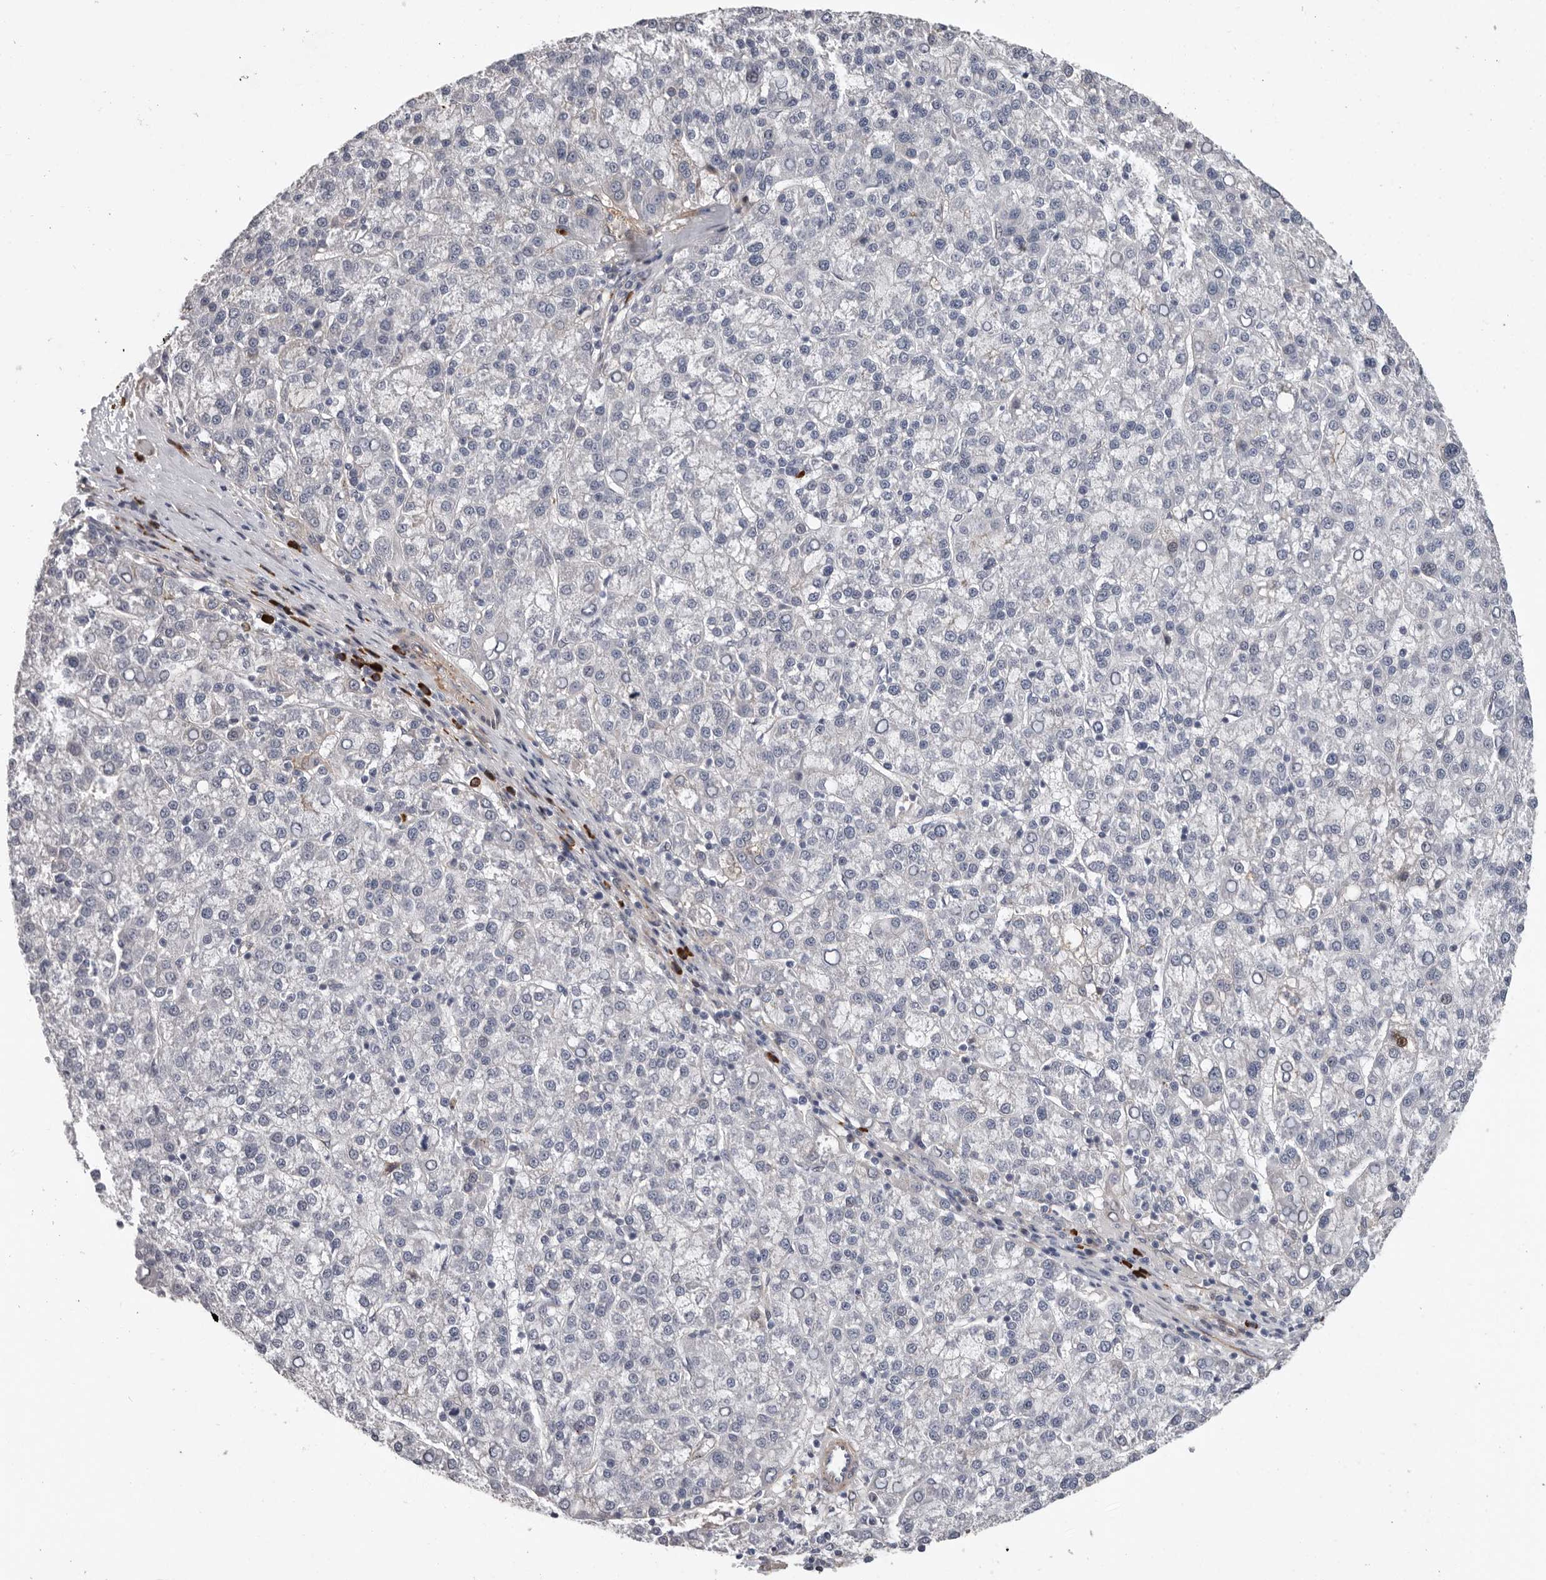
{"staining": {"intensity": "negative", "quantity": "none", "location": "none"}, "tissue": "liver cancer", "cell_type": "Tumor cells", "image_type": "cancer", "snomed": [{"axis": "morphology", "description": "Carcinoma, Hepatocellular, NOS"}, {"axis": "topography", "description": "Liver"}], "caption": "Immunohistochemistry micrograph of liver hepatocellular carcinoma stained for a protein (brown), which shows no positivity in tumor cells.", "gene": "ATXN3L", "patient": {"sex": "female", "age": 58}}